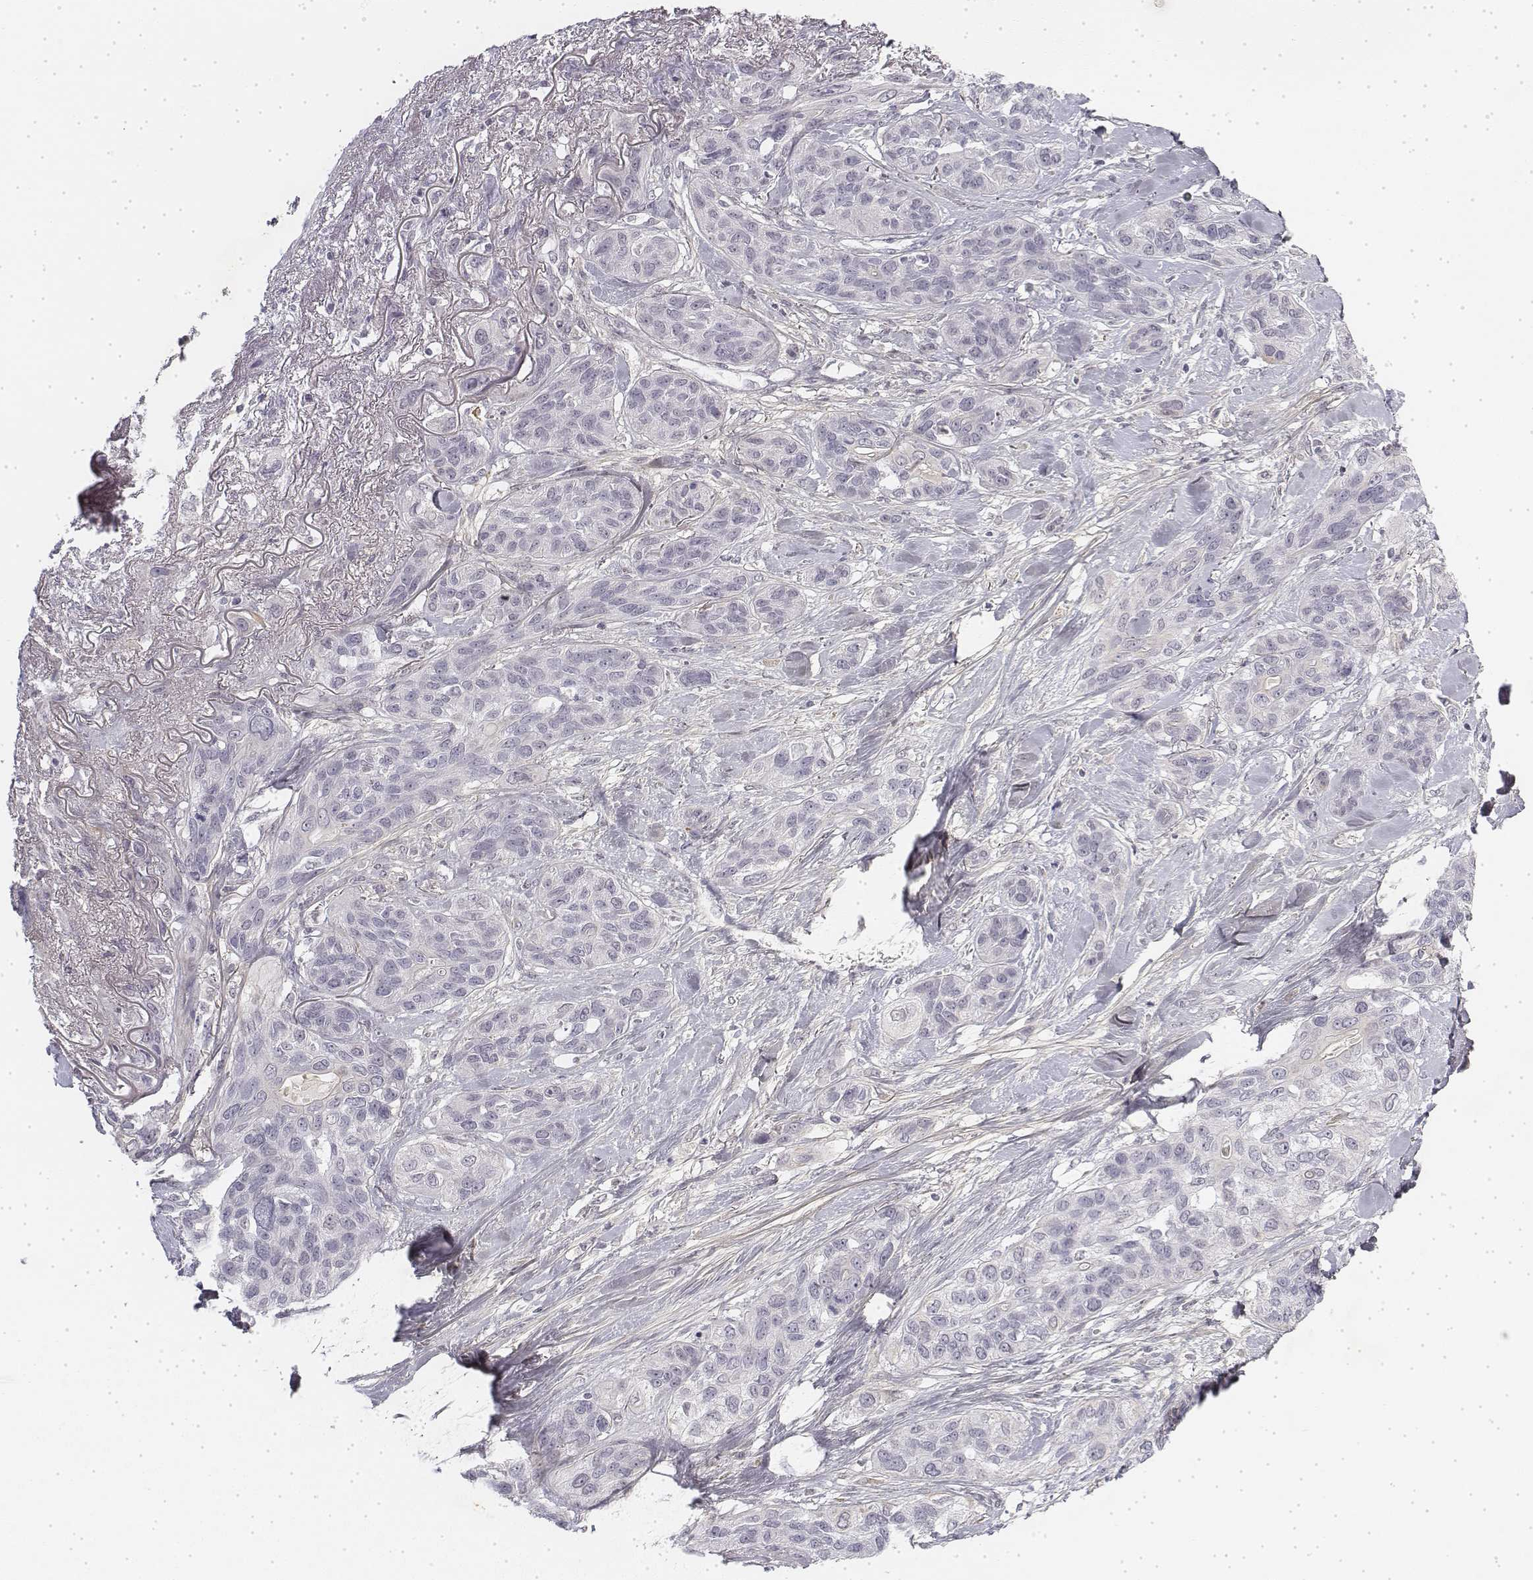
{"staining": {"intensity": "negative", "quantity": "none", "location": "none"}, "tissue": "lung cancer", "cell_type": "Tumor cells", "image_type": "cancer", "snomed": [{"axis": "morphology", "description": "Squamous cell carcinoma, NOS"}, {"axis": "topography", "description": "Lung"}], "caption": "A photomicrograph of lung cancer stained for a protein shows no brown staining in tumor cells.", "gene": "KRT84", "patient": {"sex": "female", "age": 70}}